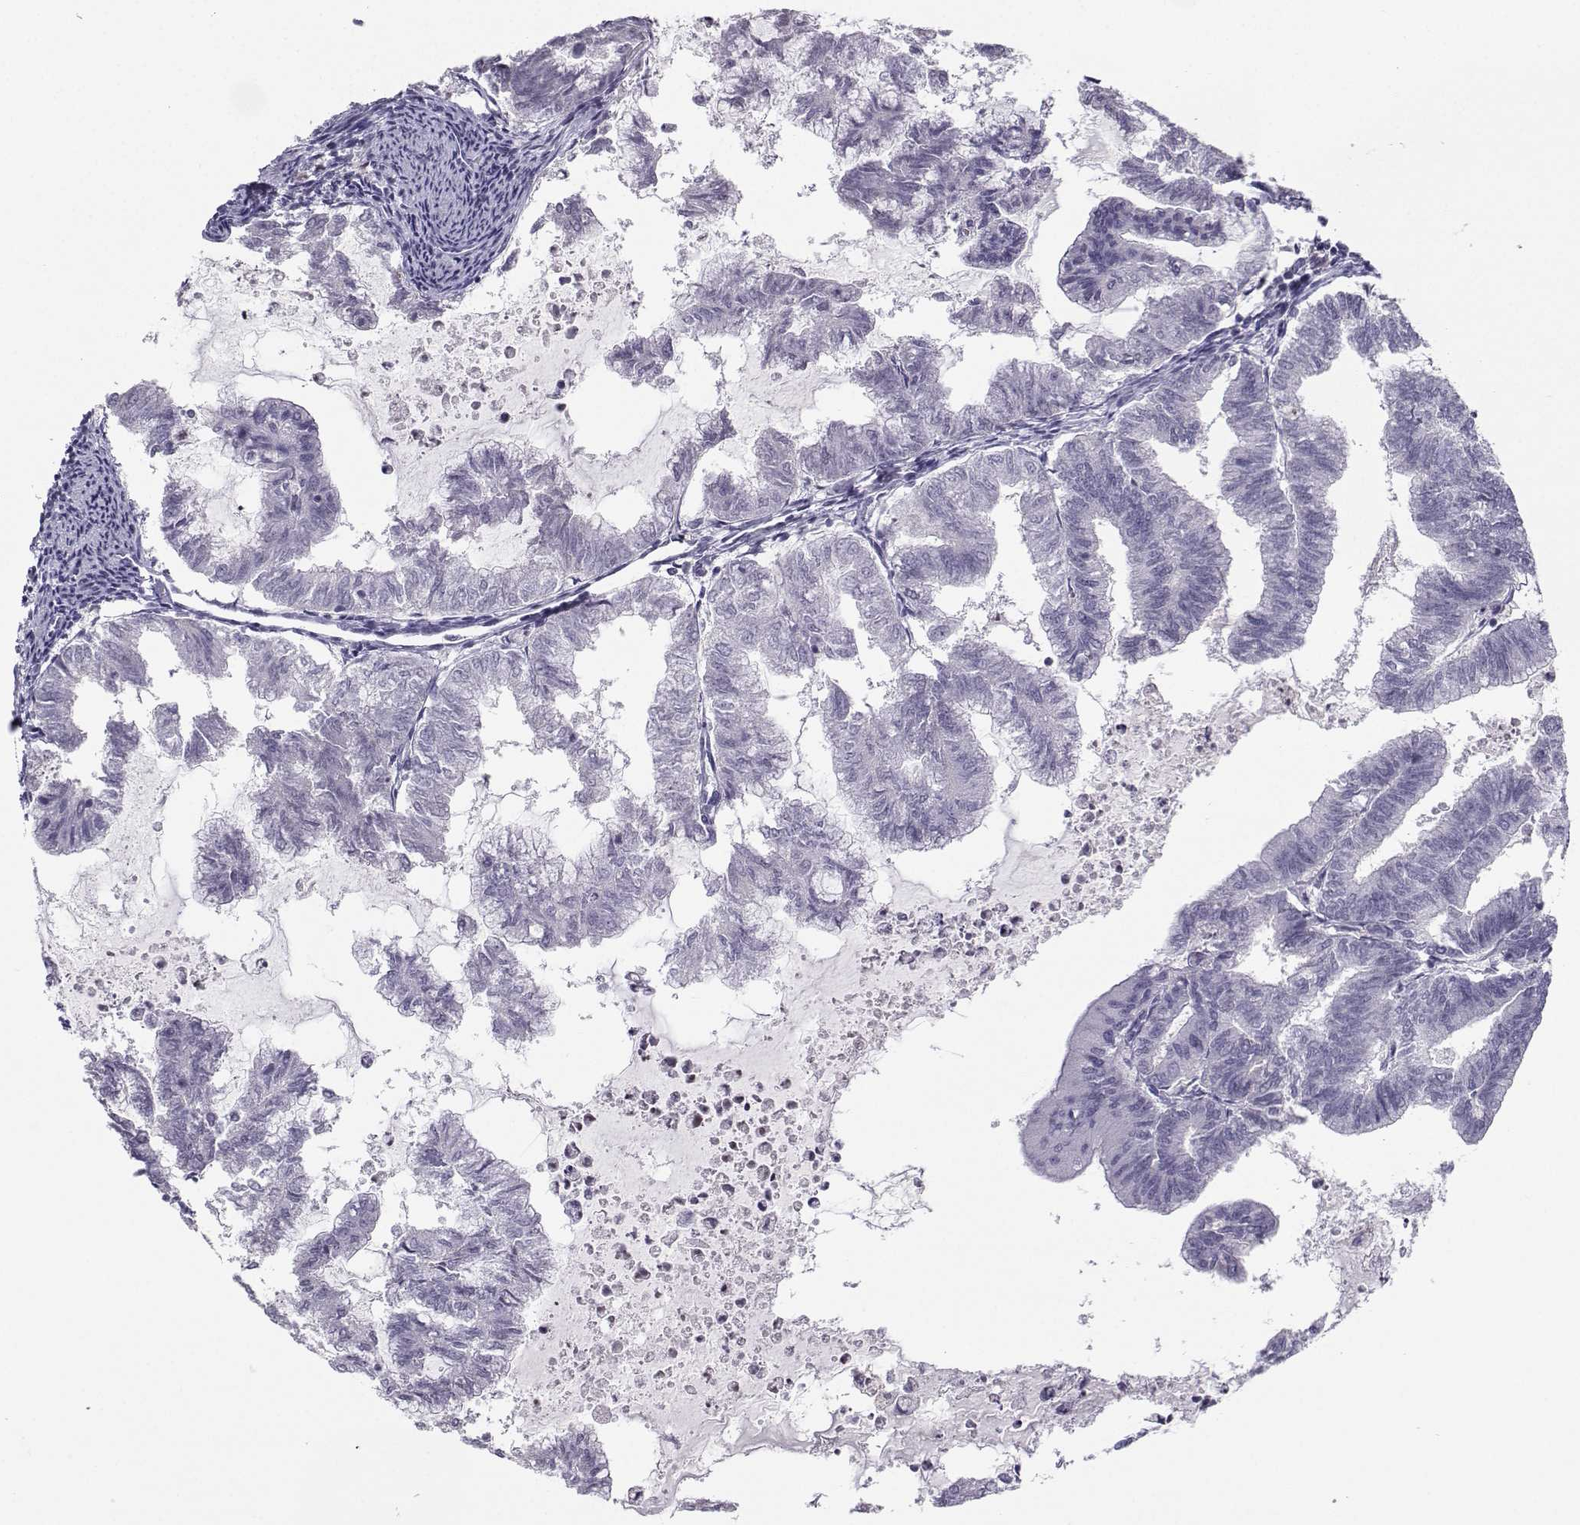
{"staining": {"intensity": "negative", "quantity": "none", "location": "none"}, "tissue": "endometrial cancer", "cell_type": "Tumor cells", "image_type": "cancer", "snomed": [{"axis": "morphology", "description": "Adenocarcinoma, NOS"}, {"axis": "topography", "description": "Endometrium"}], "caption": "DAB (3,3'-diaminobenzidine) immunohistochemical staining of human endometrial cancer reveals no significant positivity in tumor cells.", "gene": "LHX1", "patient": {"sex": "female", "age": 79}}